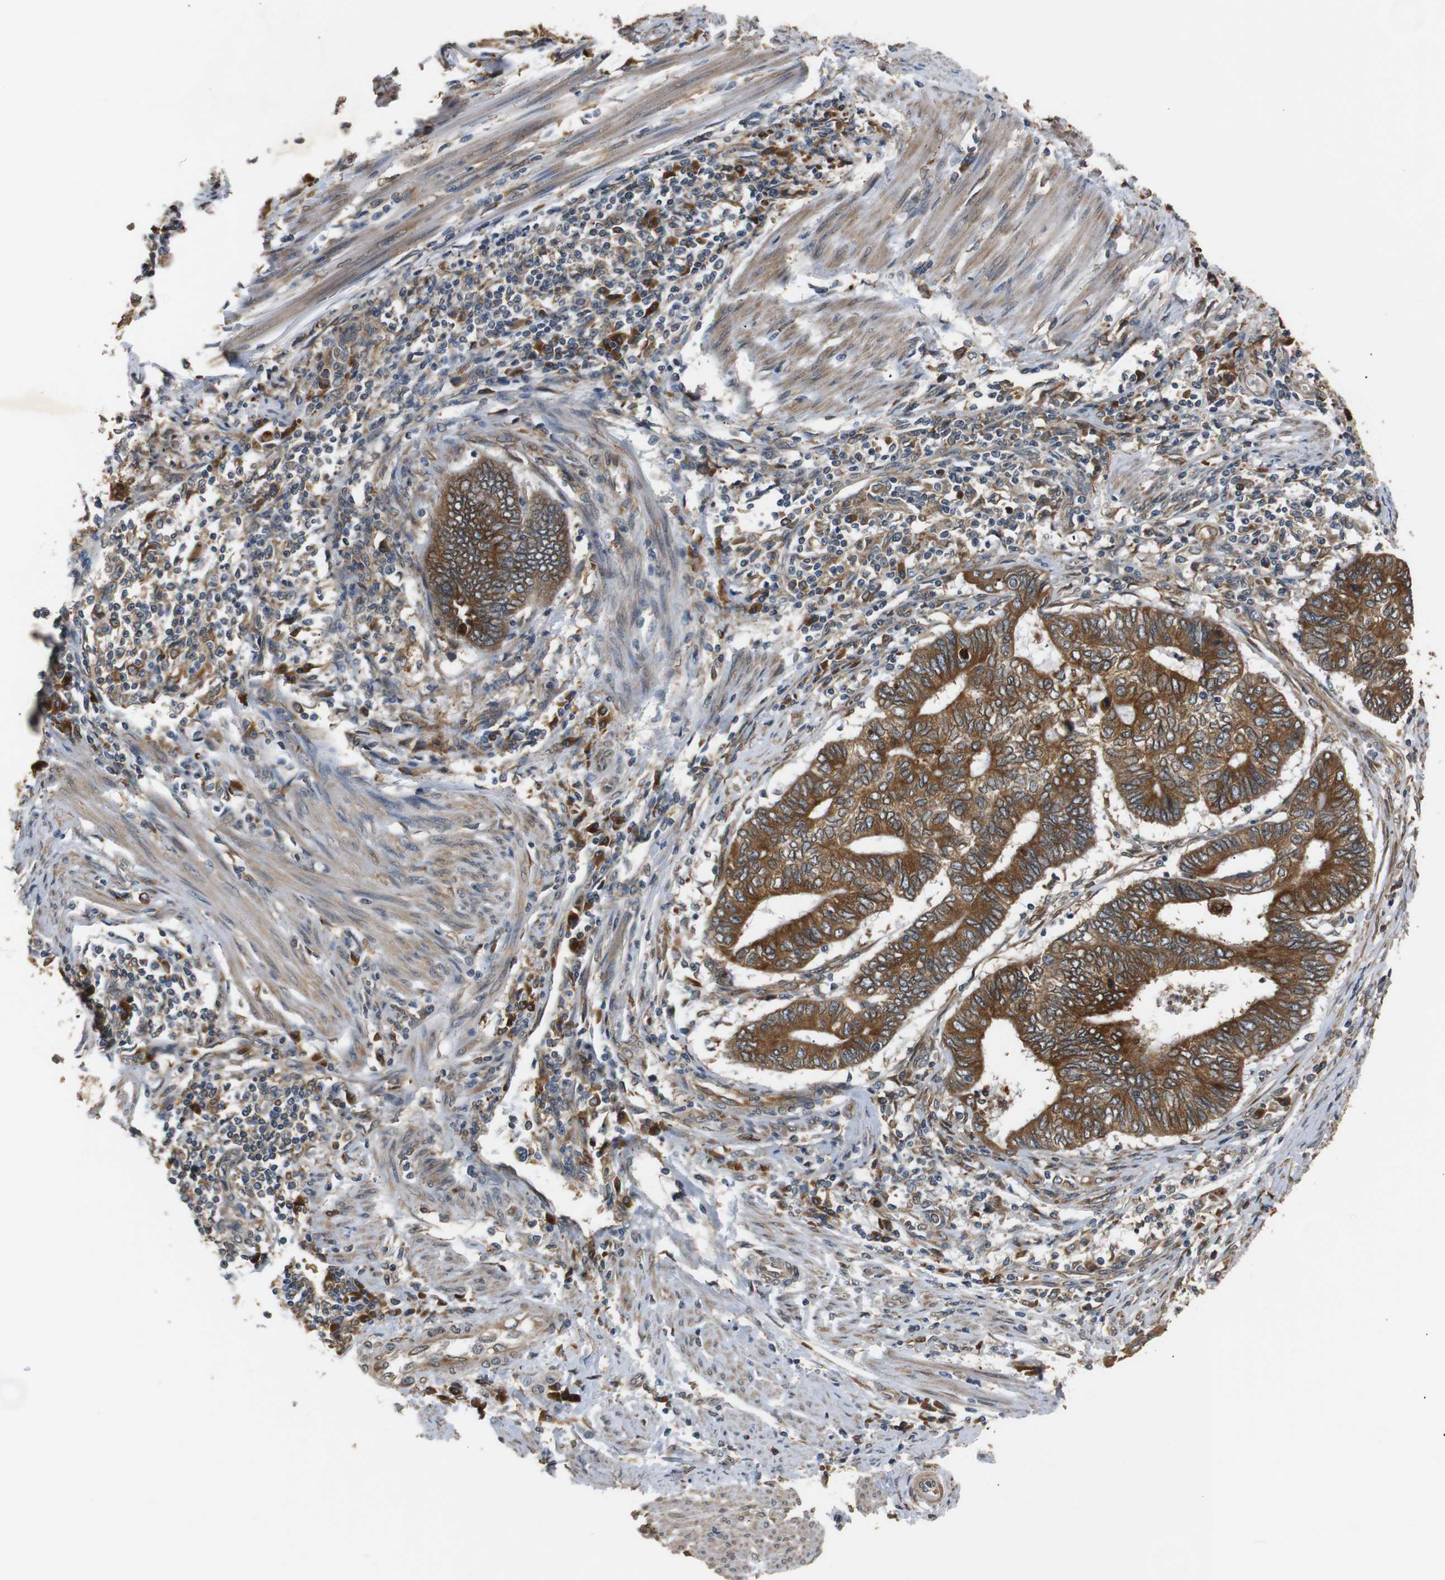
{"staining": {"intensity": "strong", "quantity": ">75%", "location": "cytoplasmic/membranous"}, "tissue": "endometrial cancer", "cell_type": "Tumor cells", "image_type": "cancer", "snomed": [{"axis": "morphology", "description": "Adenocarcinoma, NOS"}, {"axis": "topography", "description": "Uterus"}, {"axis": "topography", "description": "Endometrium"}], "caption": "Endometrial cancer stained for a protein reveals strong cytoplasmic/membranous positivity in tumor cells.", "gene": "TMED2", "patient": {"sex": "female", "age": 70}}